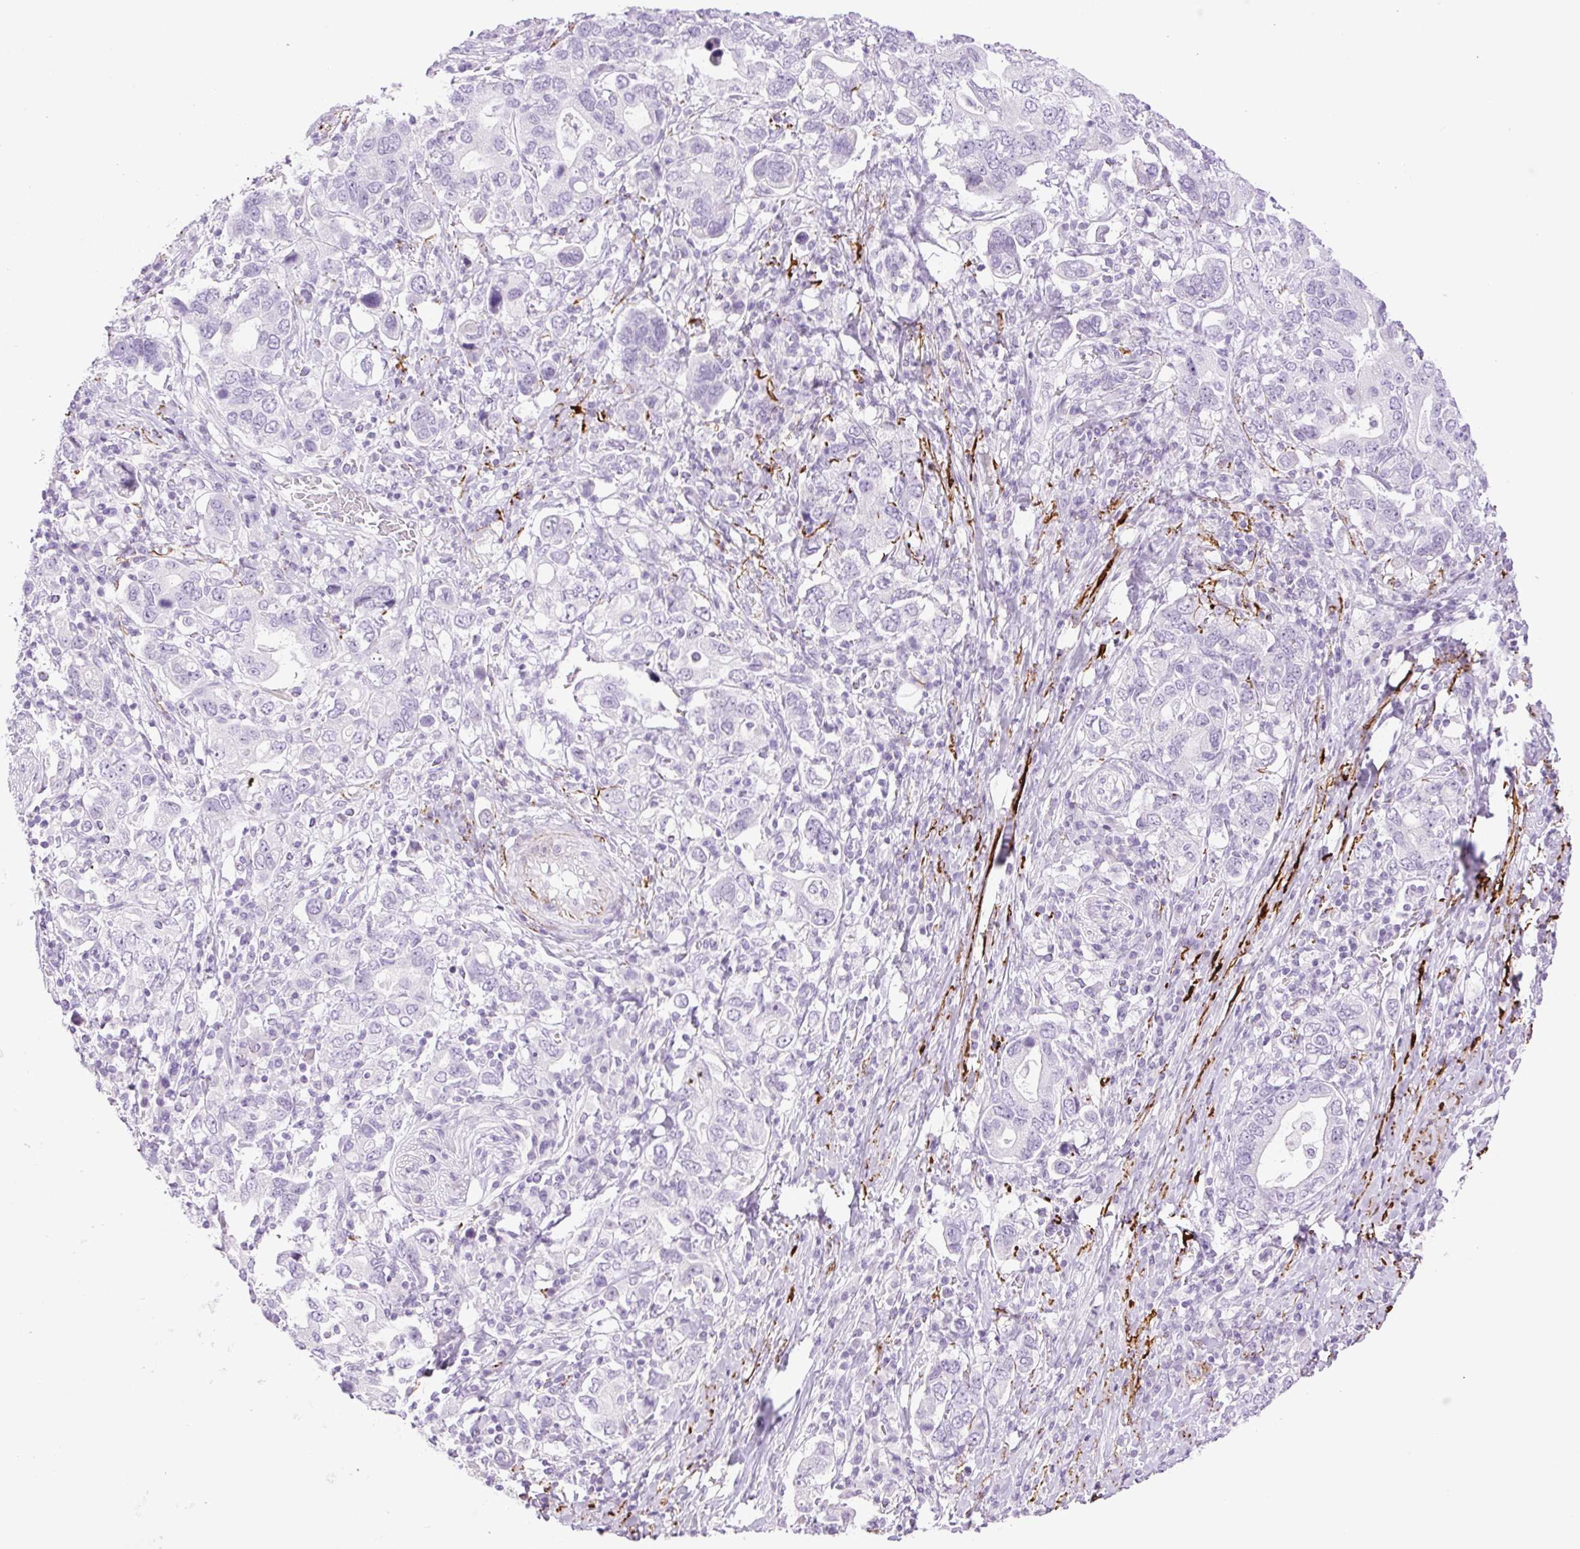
{"staining": {"intensity": "negative", "quantity": "none", "location": "none"}, "tissue": "stomach cancer", "cell_type": "Tumor cells", "image_type": "cancer", "snomed": [{"axis": "morphology", "description": "Adenocarcinoma, NOS"}, {"axis": "topography", "description": "Stomach, upper"}, {"axis": "topography", "description": "Stomach"}], "caption": "The image reveals no staining of tumor cells in stomach adenocarcinoma.", "gene": "SP140L", "patient": {"sex": "male", "age": 62}}